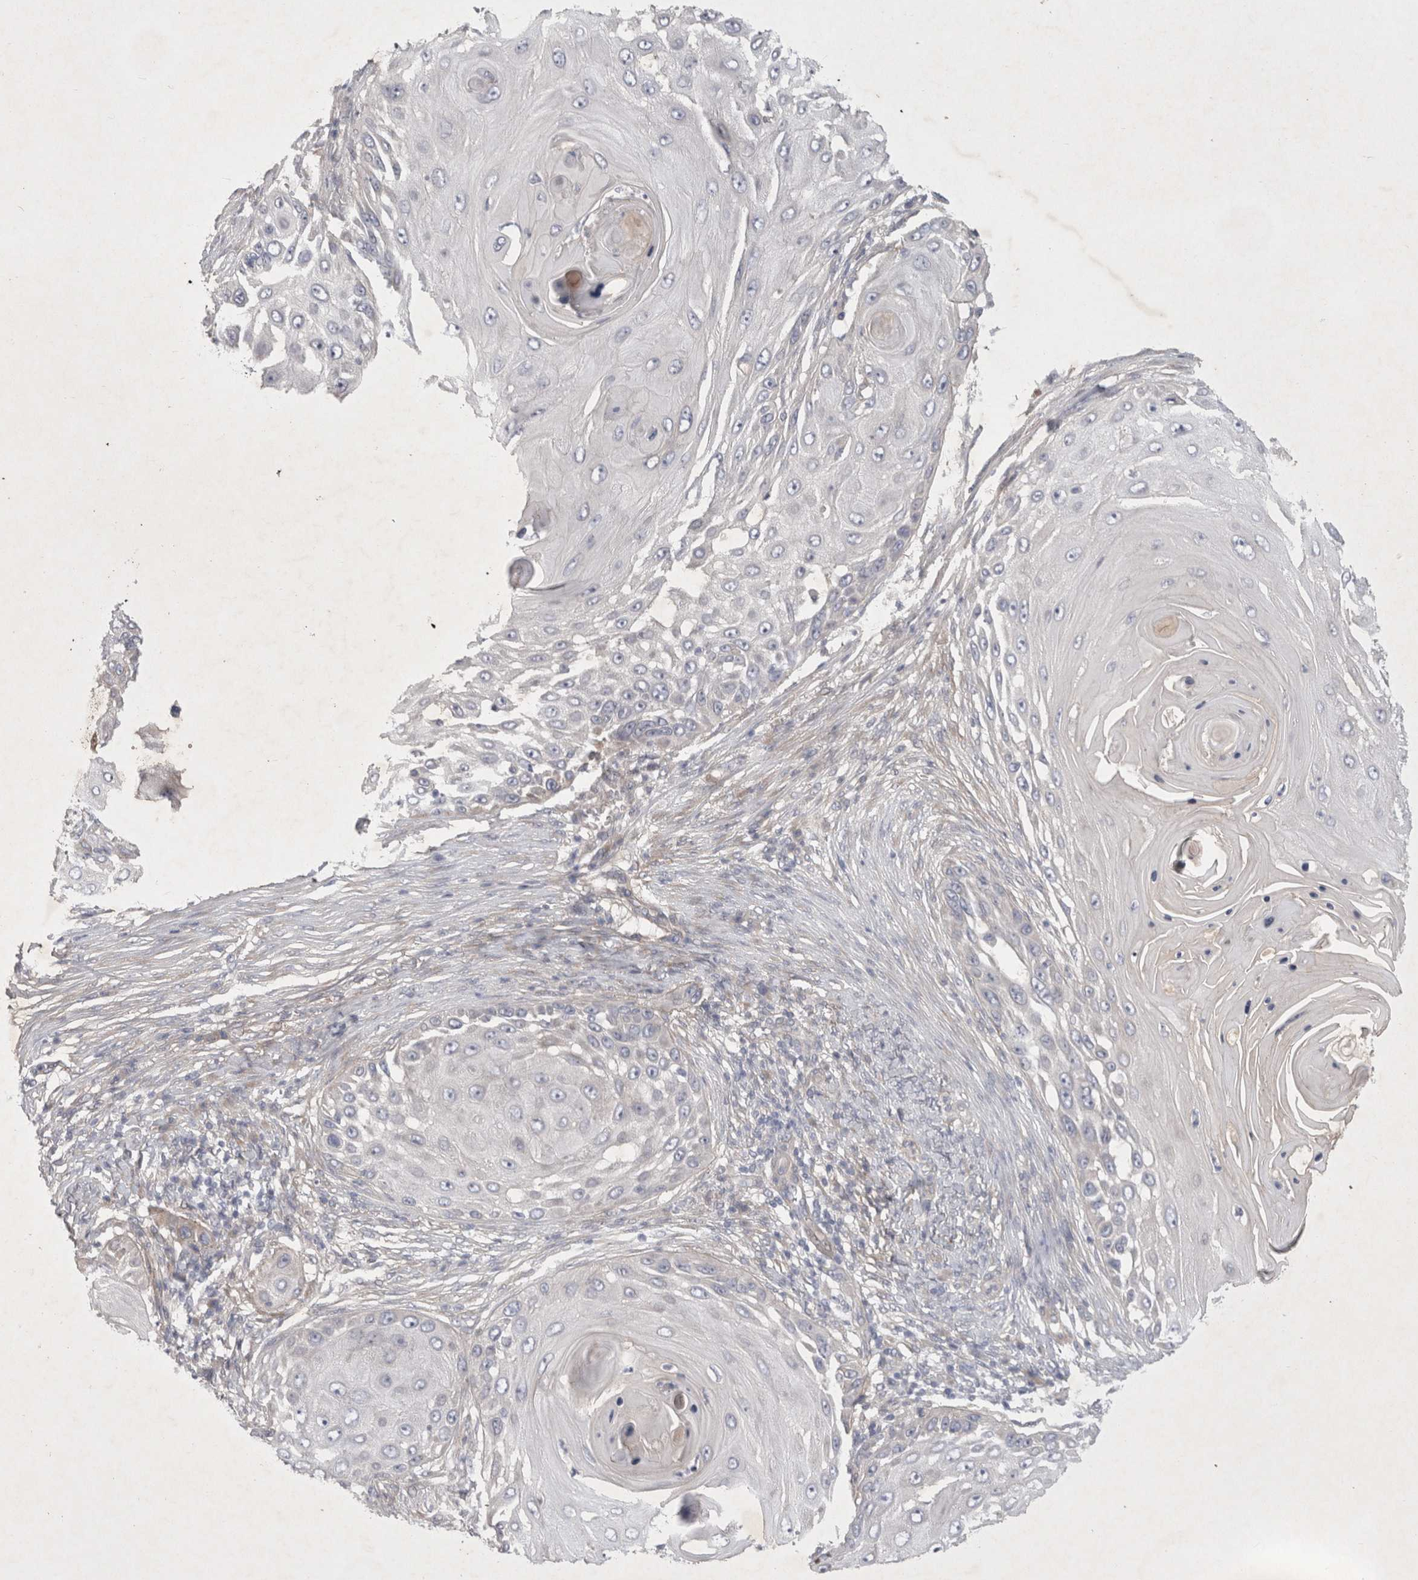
{"staining": {"intensity": "negative", "quantity": "none", "location": "none"}, "tissue": "skin cancer", "cell_type": "Tumor cells", "image_type": "cancer", "snomed": [{"axis": "morphology", "description": "Squamous cell carcinoma, NOS"}, {"axis": "topography", "description": "Skin"}], "caption": "Immunohistochemistry (IHC) of human skin squamous cell carcinoma demonstrates no staining in tumor cells.", "gene": "BZW2", "patient": {"sex": "female", "age": 44}}